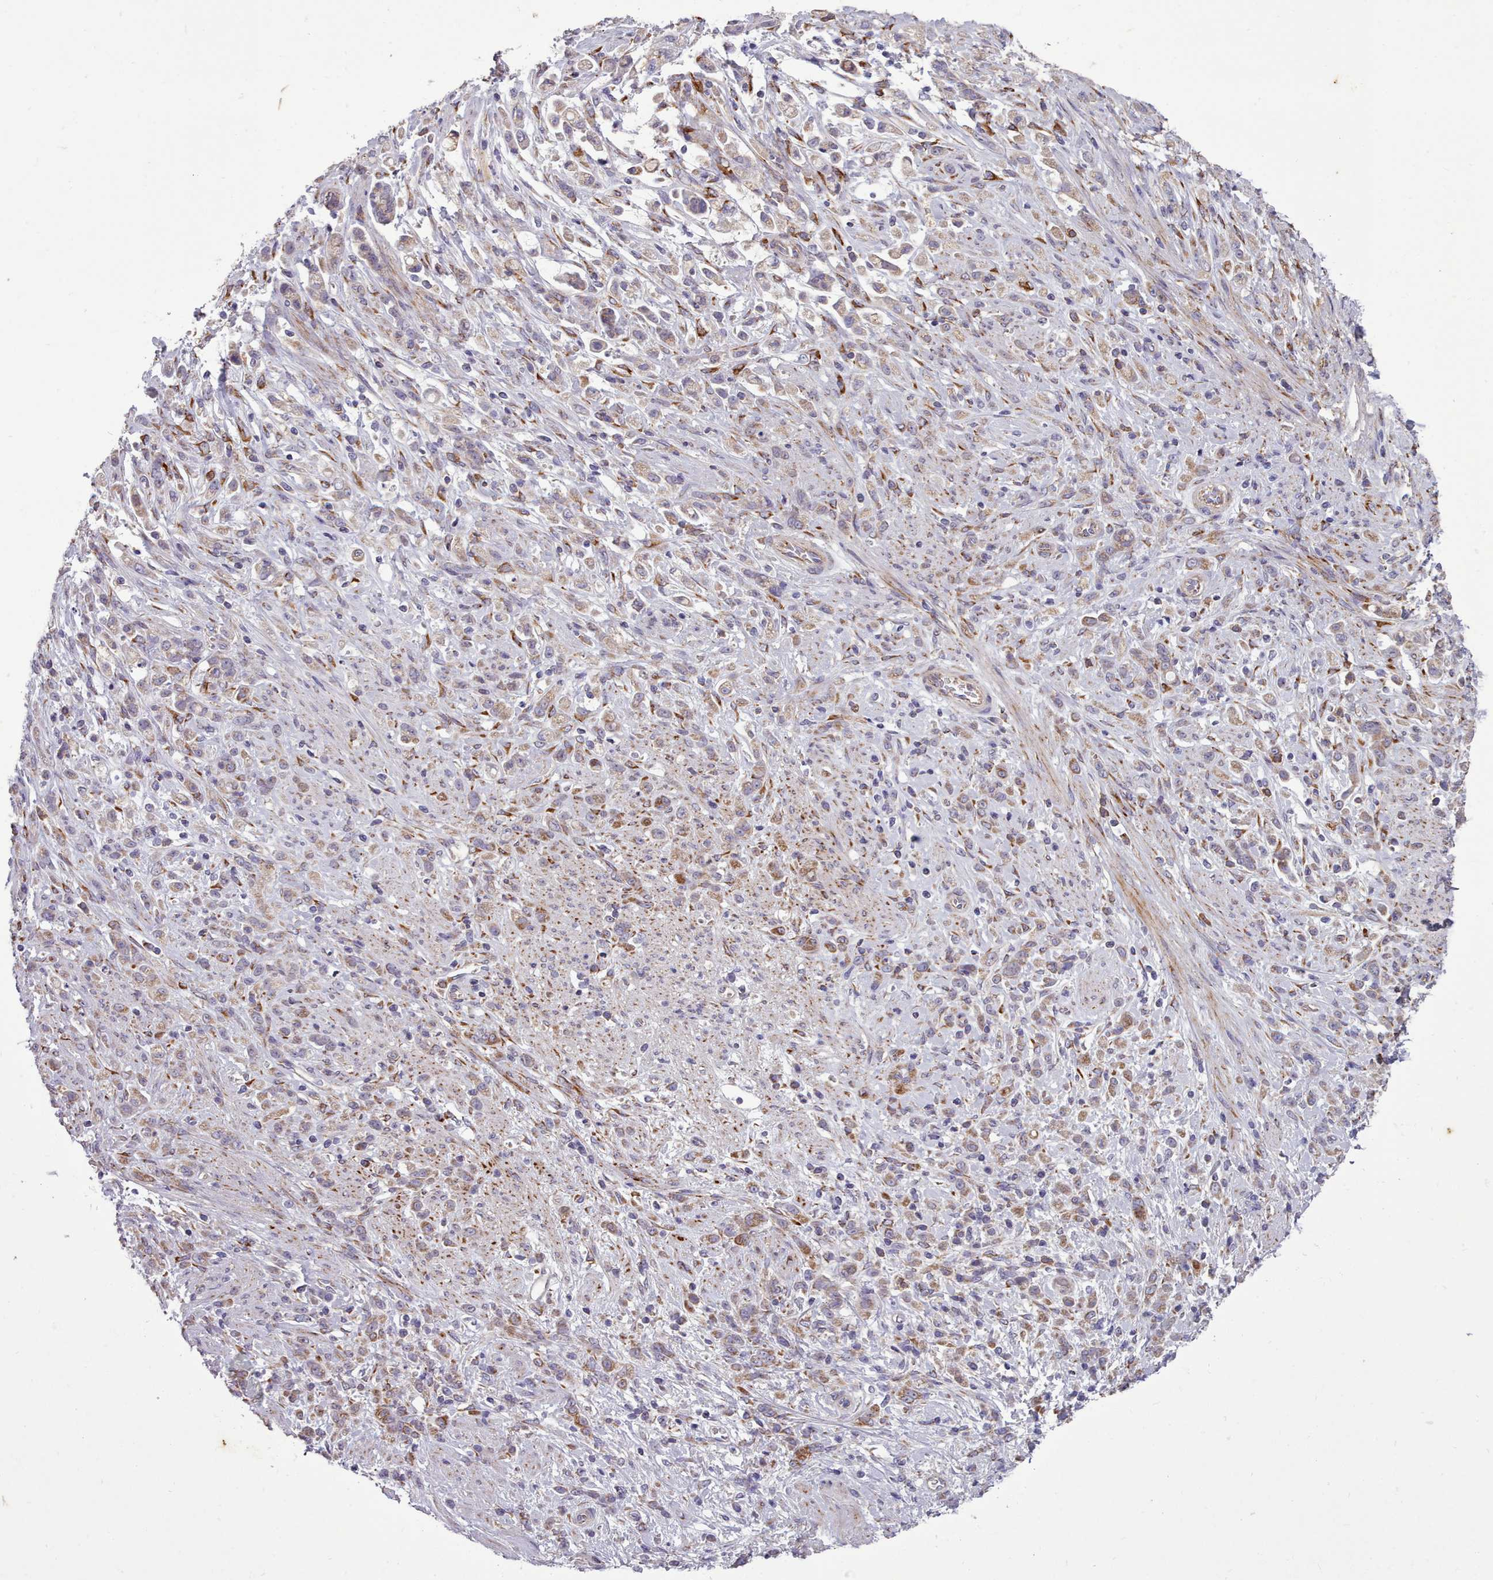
{"staining": {"intensity": "moderate", "quantity": "<25%", "location": "cytoplasmic/membranous"}, "tissue": "stomach cancer", "cell_type": "Tumor cells", "image_type": "cancer", "snomed": [{"axis": "morphology", "description": "Adenocarcinoma, NOS"}, {"axis": "topography", "description": "Stomach"}], "caption": "Immunohistochemical staining of stomach cancer demonstrates low levels of moderate cytoplasmic/membranous positivity in approximately <25% of tumor cells.", "gene": "FKBP10", "patient": {"sex": "female", "age": 60}}